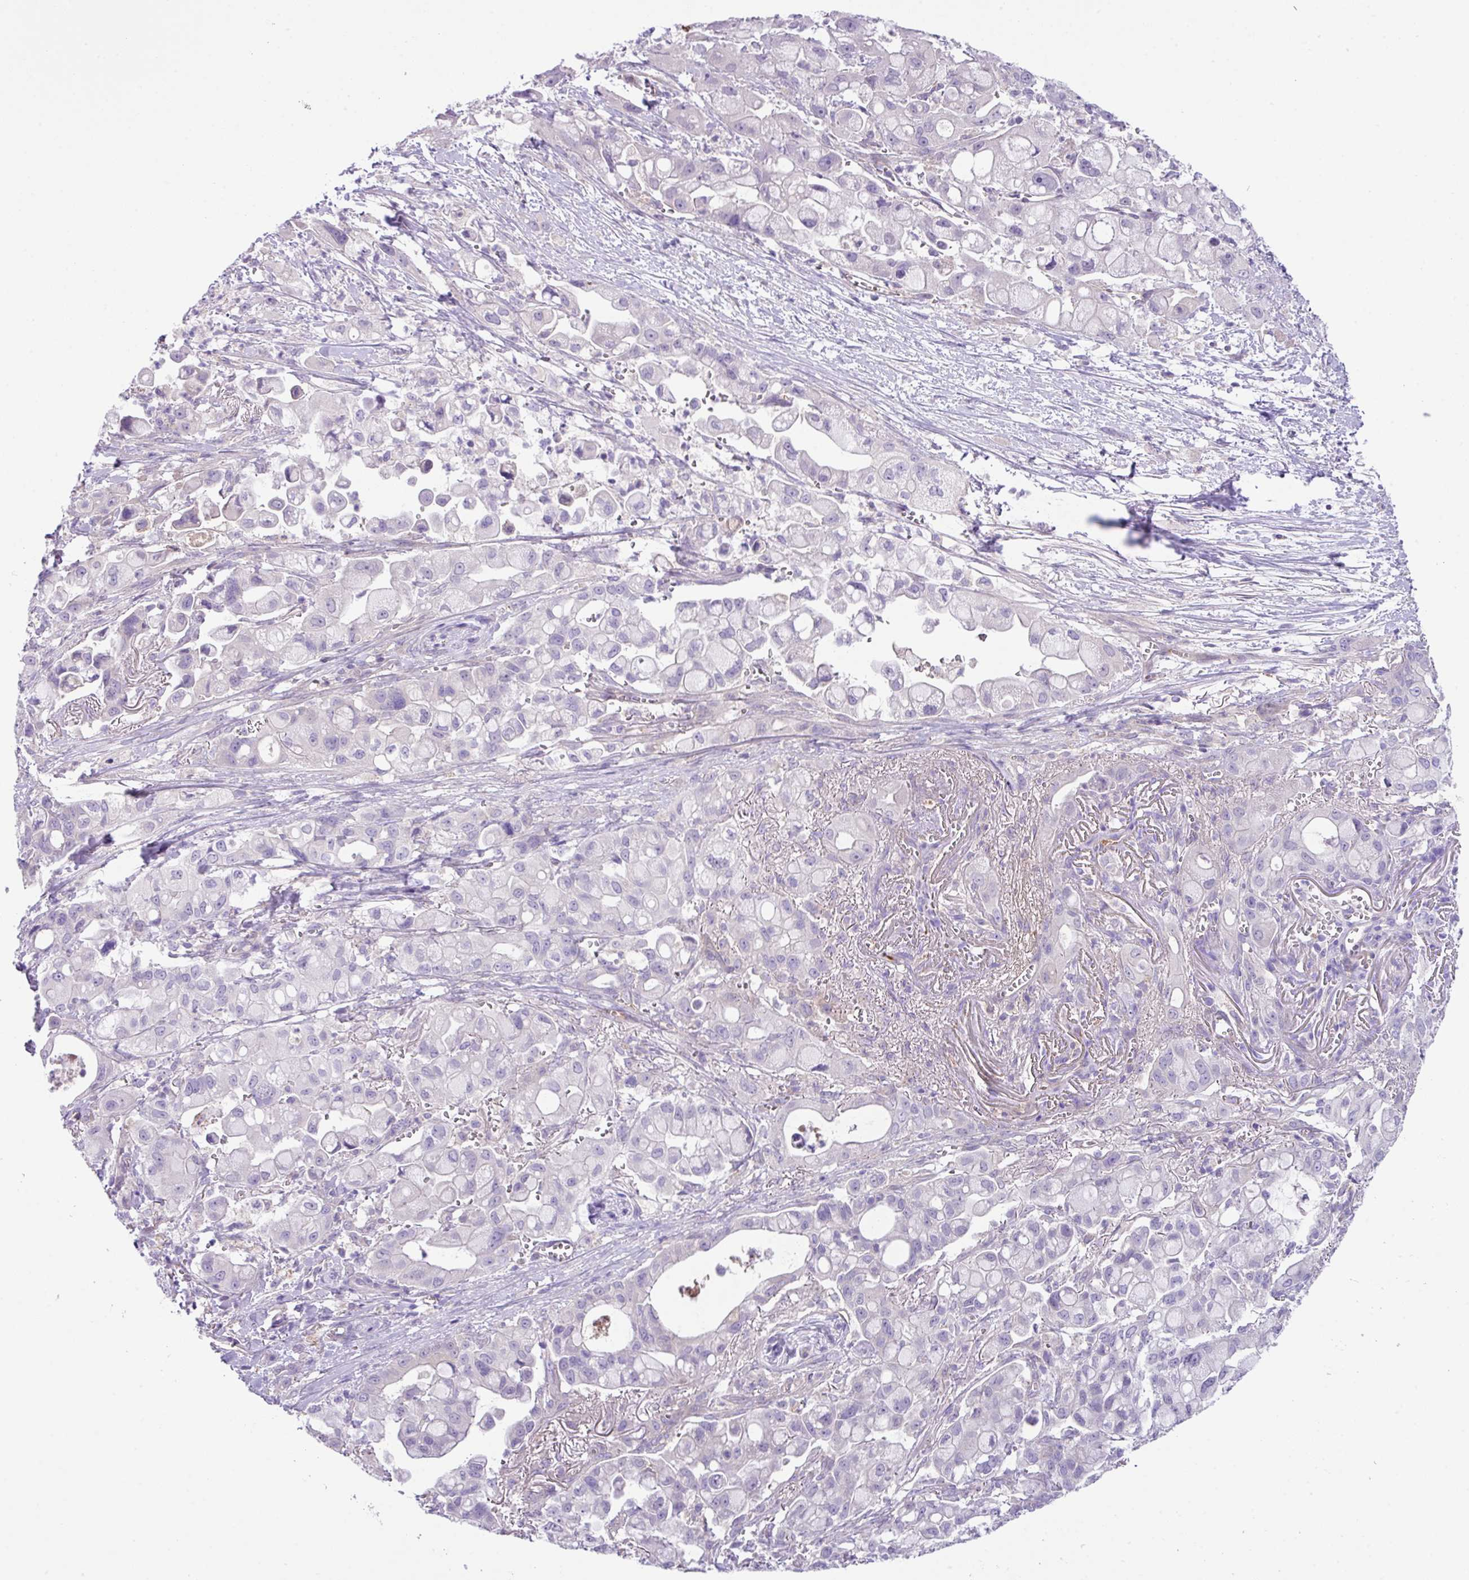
{"staining": {"intensity": "negative", "quantity": "none", "location": "none"}, "tissue": "pancreatic cancer", "cell_type": "Tumor cells", "image_type": "cancer", "snomed": [{"axis": "morphology", "description": "Adenocarcinoma, NOS"}, {"axis": "topography", "description": "Pancreas"}], "caption": "Immunohistochemistry (IHC) of human pancreatic adenocarcinoma exhibits no expression in tumor cells.", "gene": "DNAL1", "patient": {"sex": "male", "age": 68}}